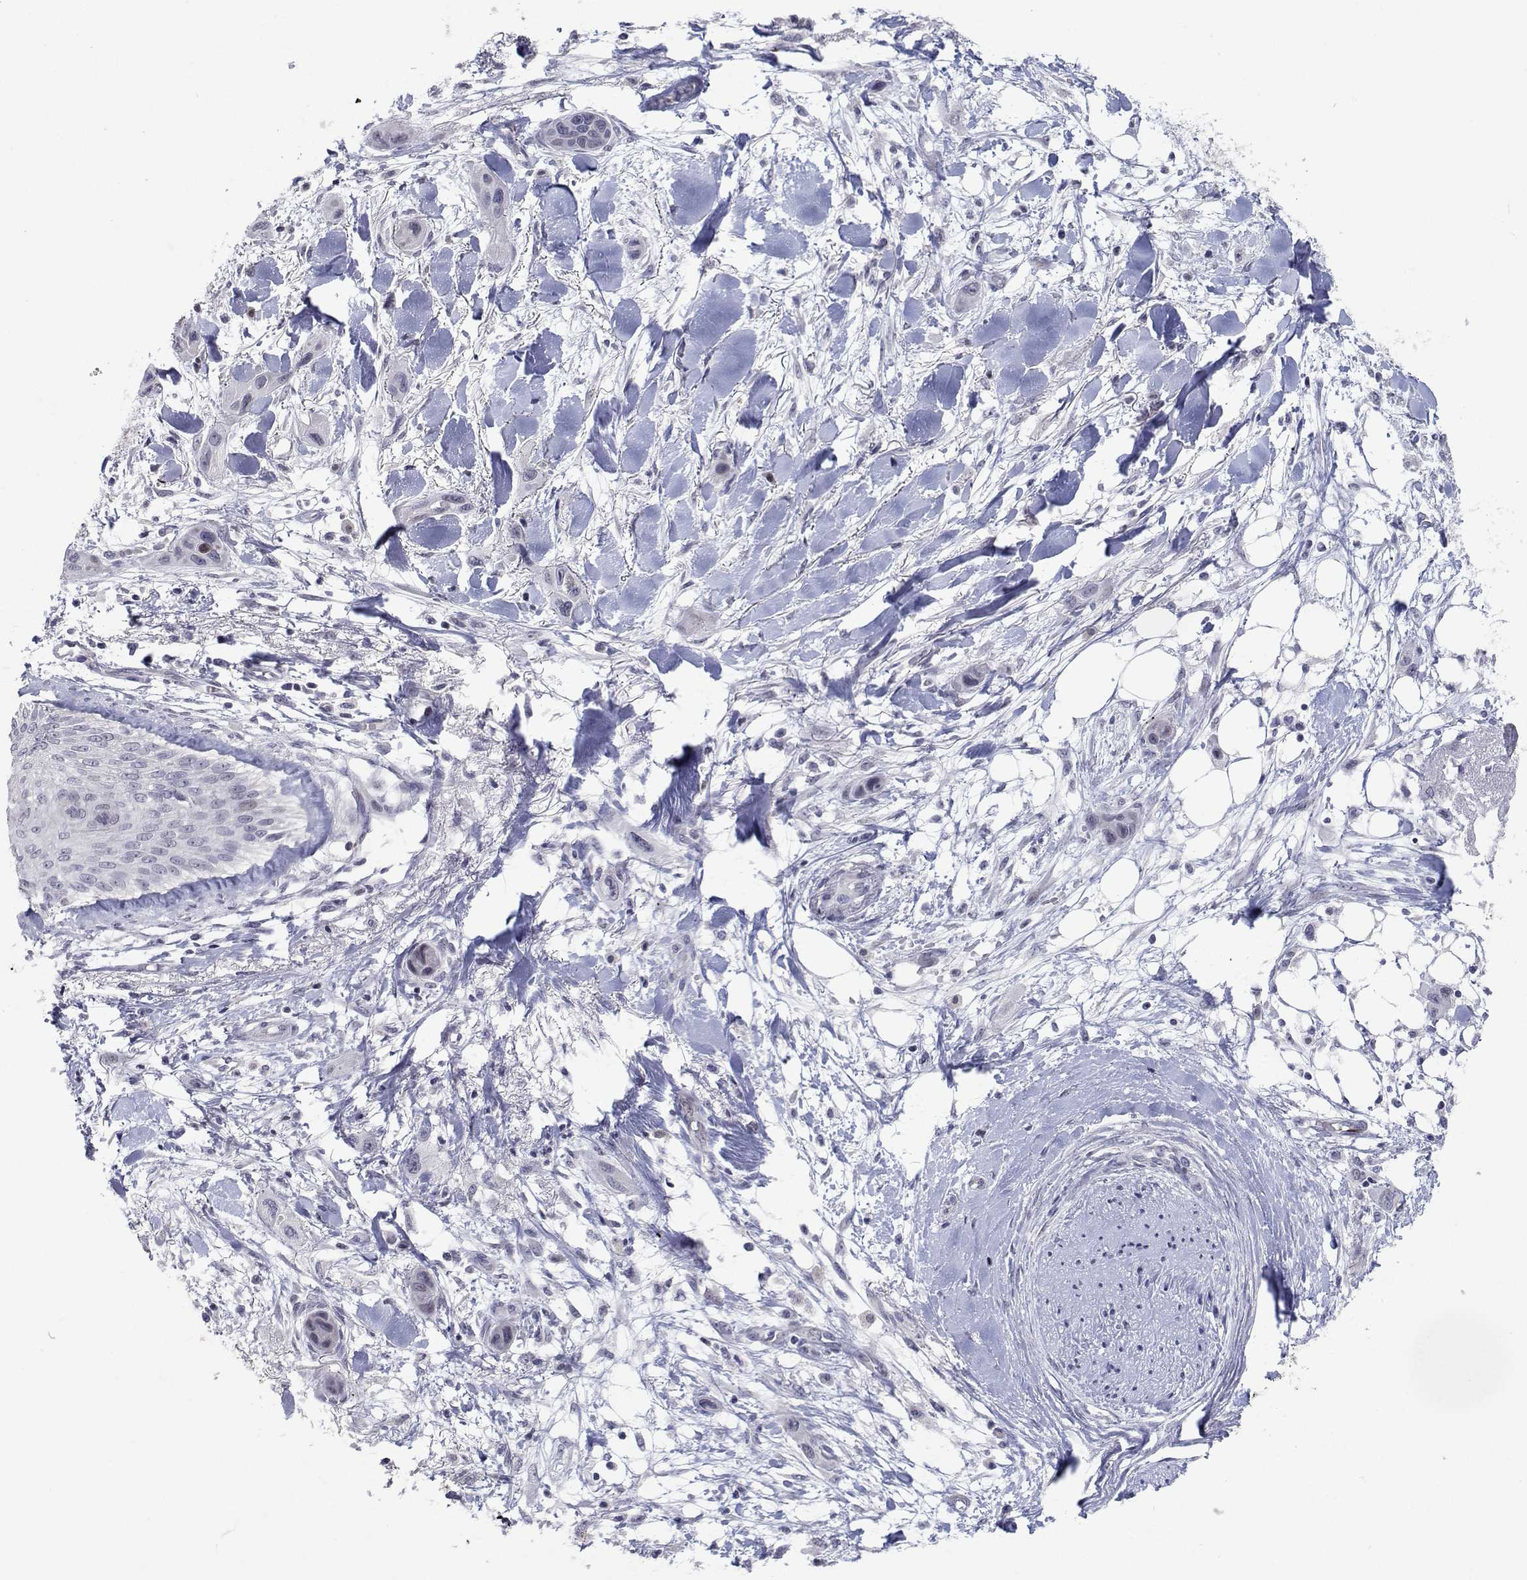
{"staining": {"intensity": "negative", "quantity": "none", "location": "none"}, "tissue": "skin cancer", "cell_type": "Tumor cells", "image_type": "cancer", "snomed": [{"axis": "morphology", "description": "Squamous cell carcinoma, NOS"}, {"axis": "topography", "description": "Skin"}], "caption": "IHC photomicrograph of skin cancer stained for a protein (brown), which displays no staining in tumor cells.", "gene": "RBPJL", "patient": {"sex": "male", "age": 79}}